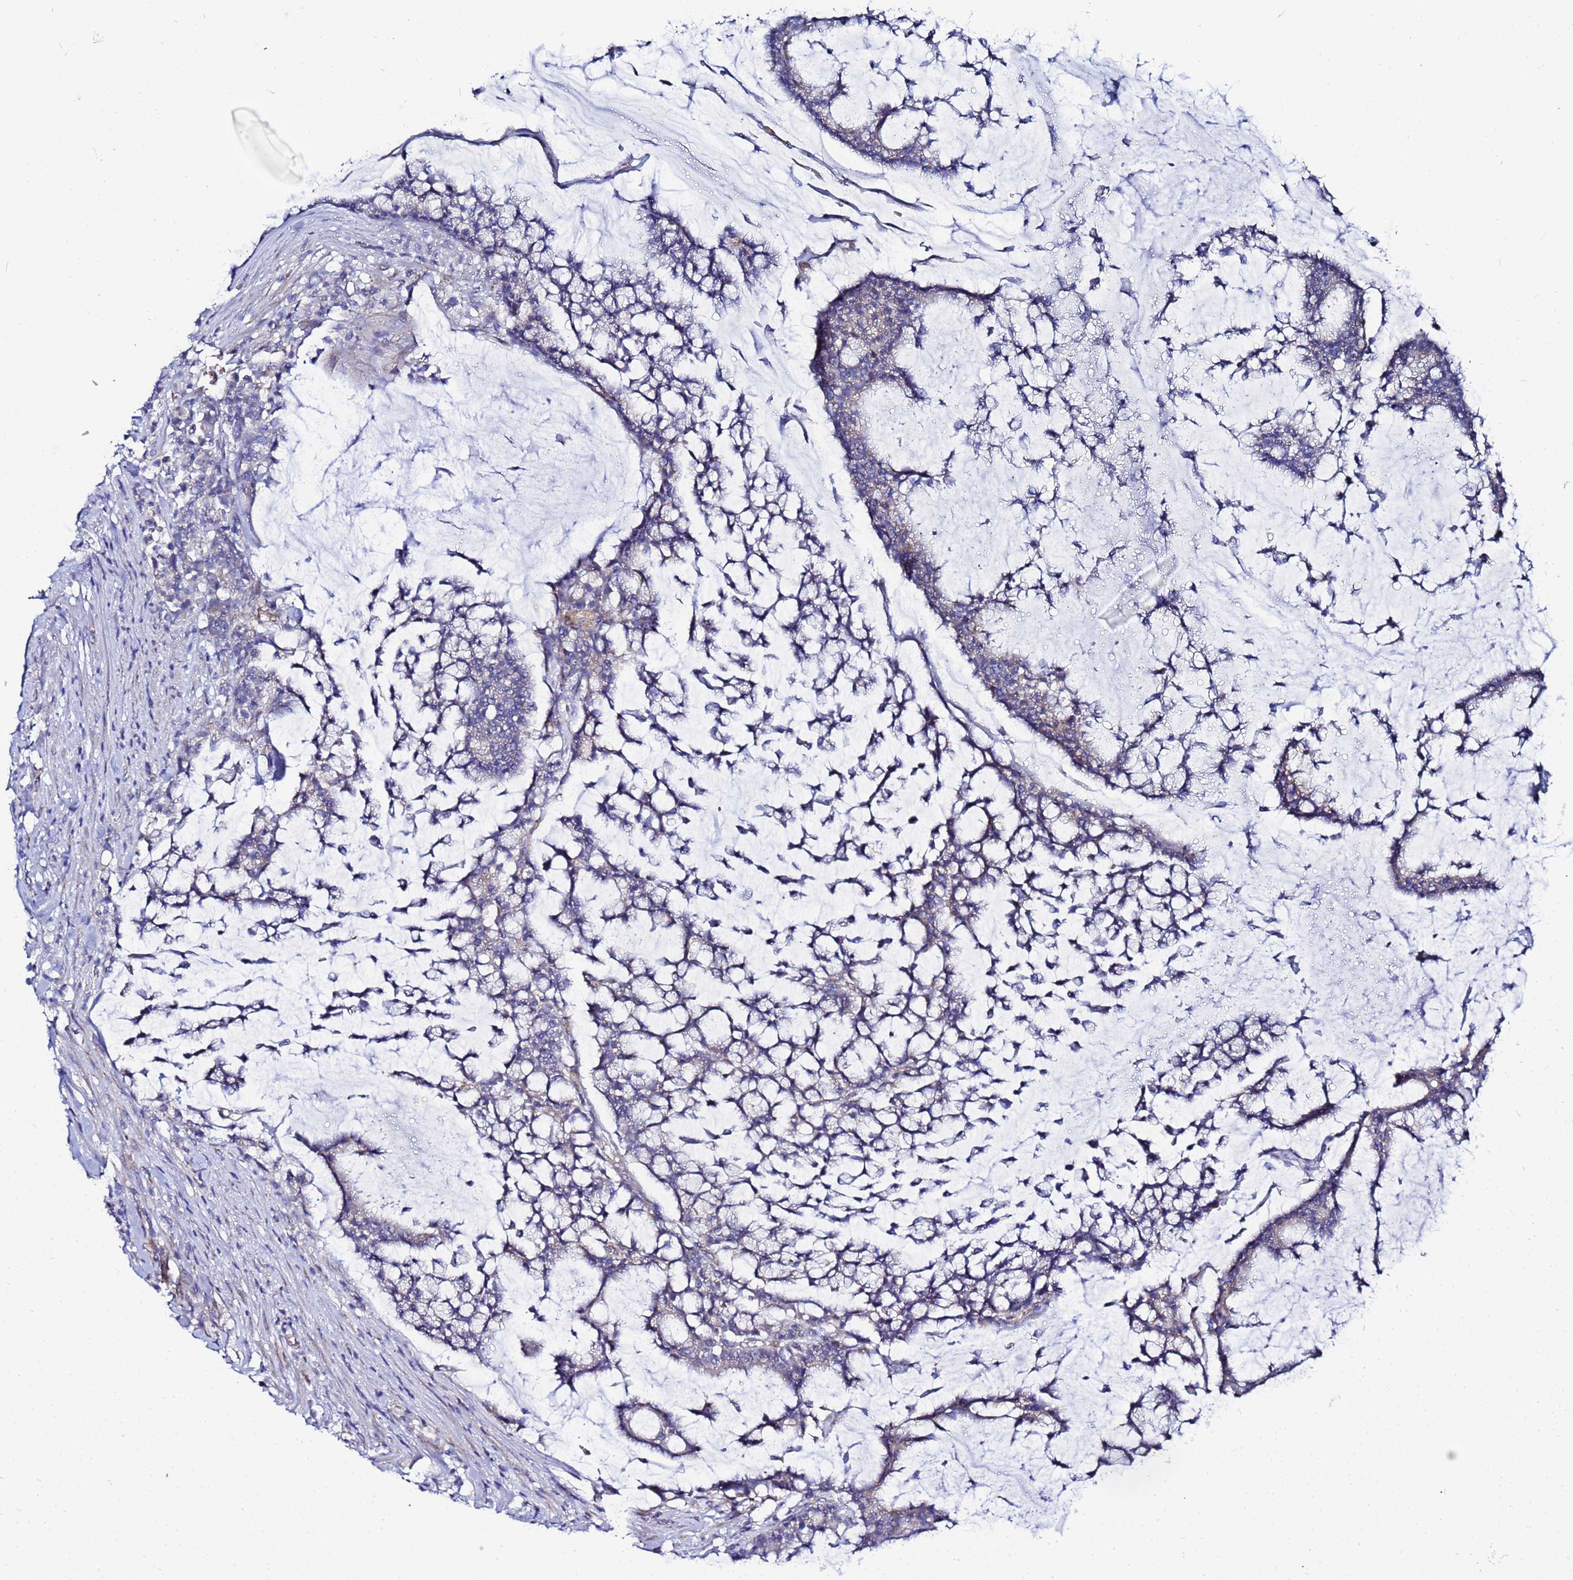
{"staining": {"intensity": "moderate", "quantity": "25%-75%", "location": "cytoplasmic/membranous"}, "tissue": "colorectal cancer", "cell_type": "Tumor cells", "image_type": "cancer", "snomed": [{"axis": "morphology", "description": "Adenocarcinoma, NOS"}, {"axis": "topography", "description": "Colon"}], "caption": "Colorectal cancer stained with a protein marker exhibits moderate staining in tumor cells.", "gene": "FAHD2A", "patient": {"sex": "female", "age": 84}}